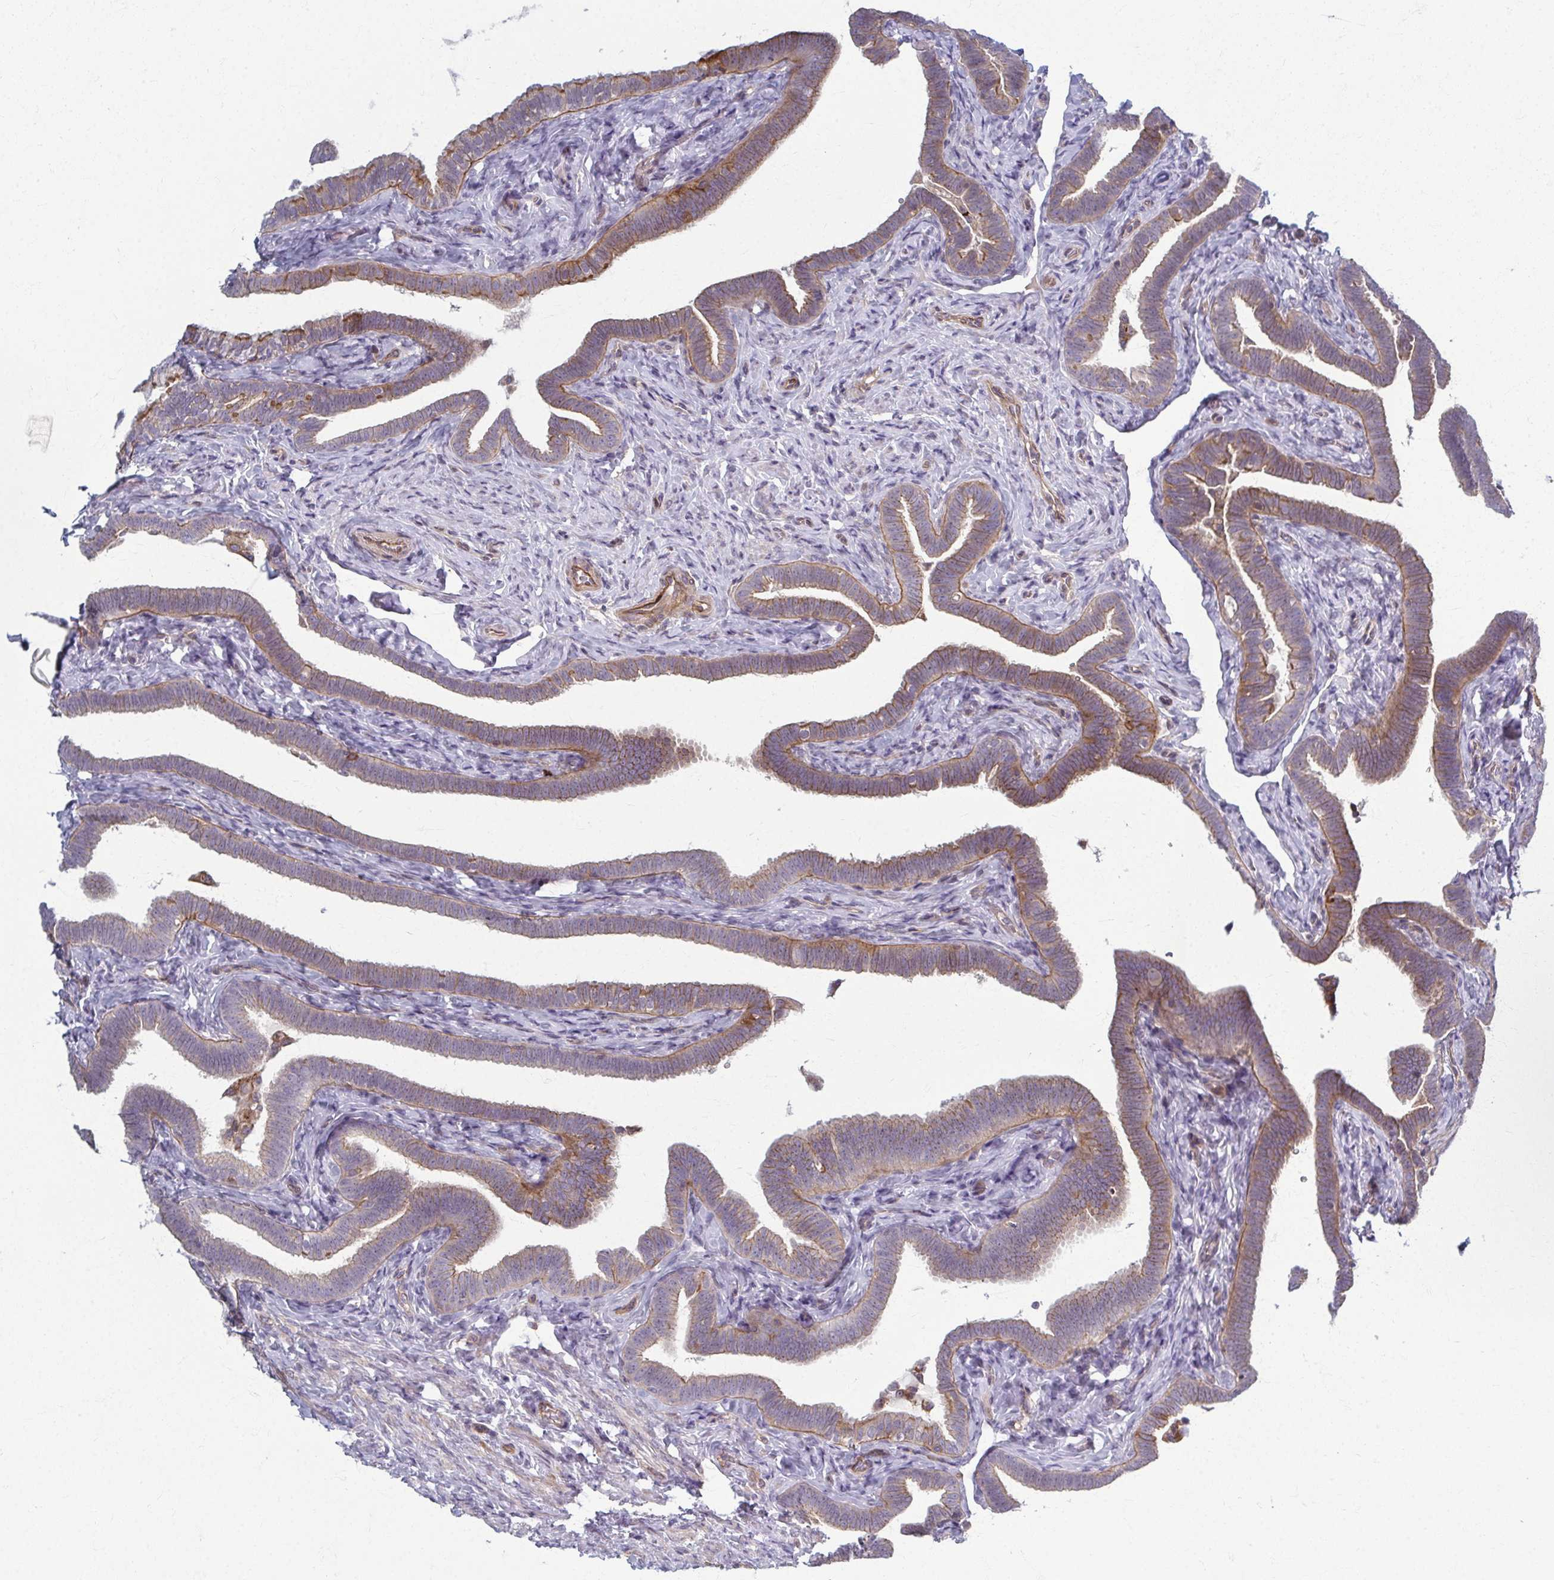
{"staining": {"intensity": "moderate", "quantity": ">75%", "location": "cytoplasmic/membranous"}, "tissue": "fallopian tube", "cell_type": "Glandular cells", "image_type": "normal", "snomed": [{"axis": "morphology", "description": "Normal tissue, NOS"}, {"axis": "topography", "description": "Fallopian tube"}], "caption": "Protein positivity by IHC displays moderate cytoplasmic/membranous staining in about >75% of glandular cells in benign fallopian tube. (DAB (3,3'-diaminobenzidine) IHC with brightfield microscopy, high magnification).", "gene": "EID2B", "patient": {"sex": "female", "age": 69}}